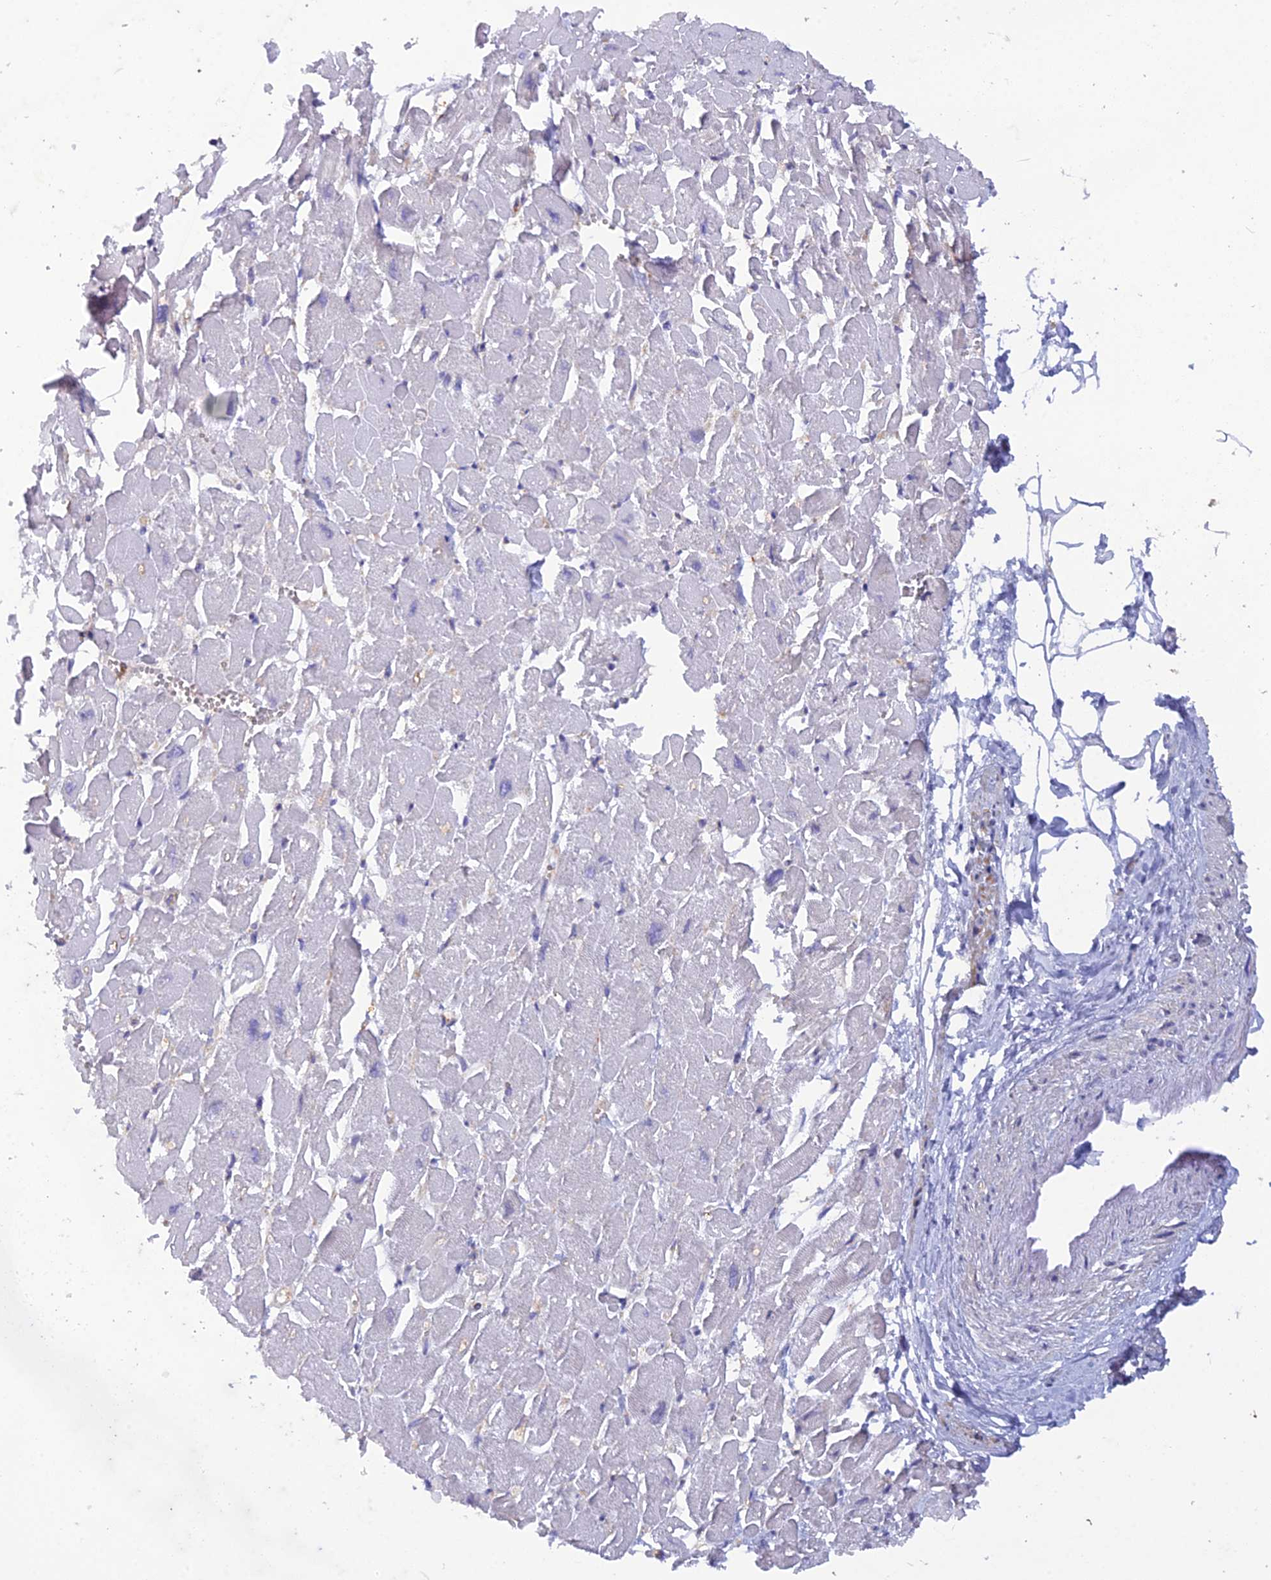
{"staining": {"intensity": "negative", "quantity": "none", "location": "none"}, "tissue": "heart muscle", "cell_type": "Cardiomyocytes", "image_type": "normal", "snomed": [{"axis": "morphology", "description": "Normal tissue, NOS"}, {"axis": "topography", "description": "Heart"}], "caption": "Protein analysis of normal heart muscle exhibits no significant positivity in cardiomyocytes. The staining is performed using DAB brown chromogen with nuclei counter-stained in using hematoxylin.", "gene": "HINT1", "patient": {"sex": "male", "age": 54}}